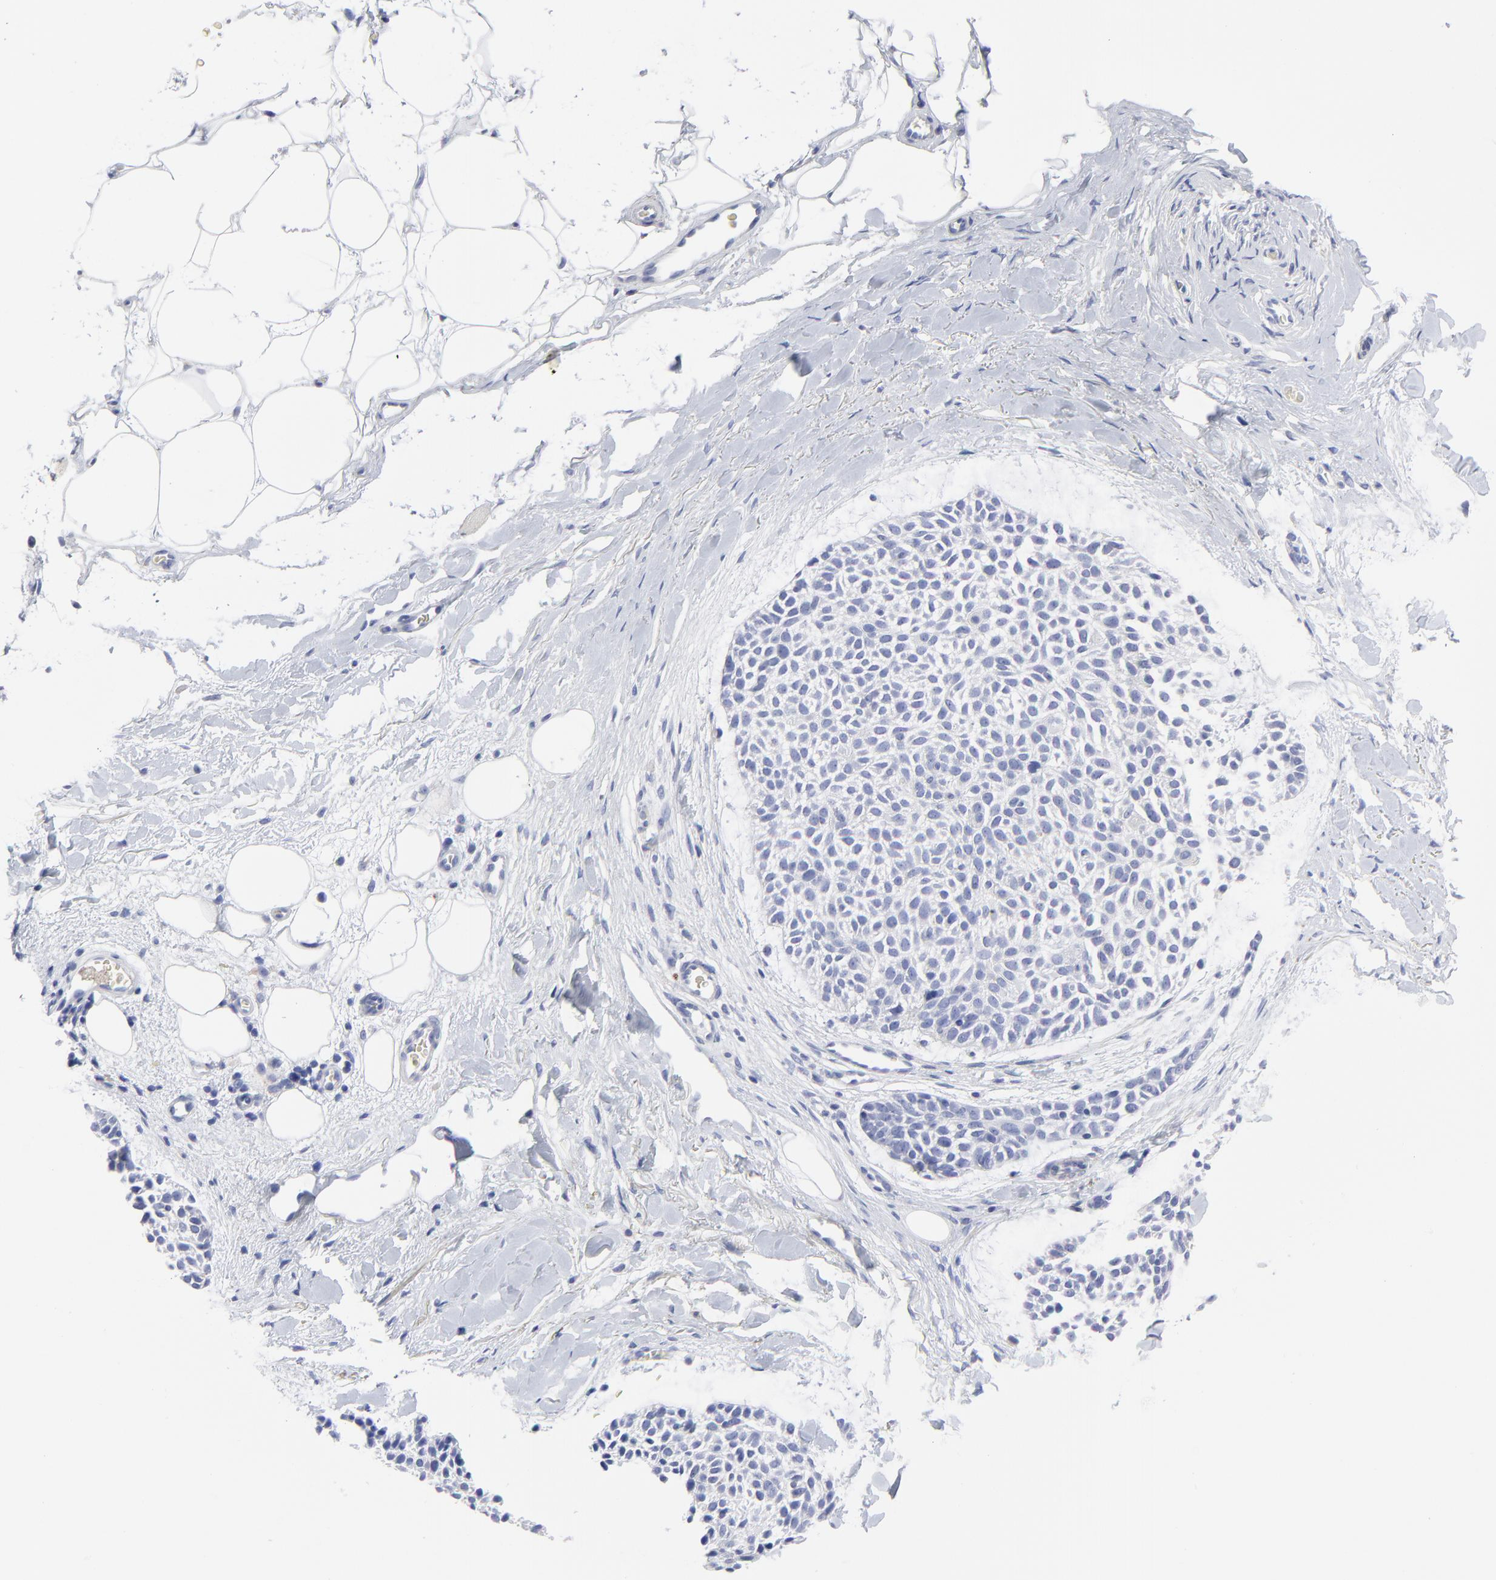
{"staining": {"intensity": "negative", "quantity": "none", "location": "none"}, "tissue": "skin cancer", "cell_type": "Tumor cells", "image_type": "cancer", "snomed": [{"axis": "morphology", "description": "Normal tissue, NOS"}, {"axis": "morphology", "description": "Basal cell carcinoma"}, {"axis": "topography", "description": "Skin"}], "caption": "Image shows no significant protein staining in tumor cells of skin basal cell carcinoma.", "gene": "CNTN3", "patient": {"sex": "female", "age": 70}}